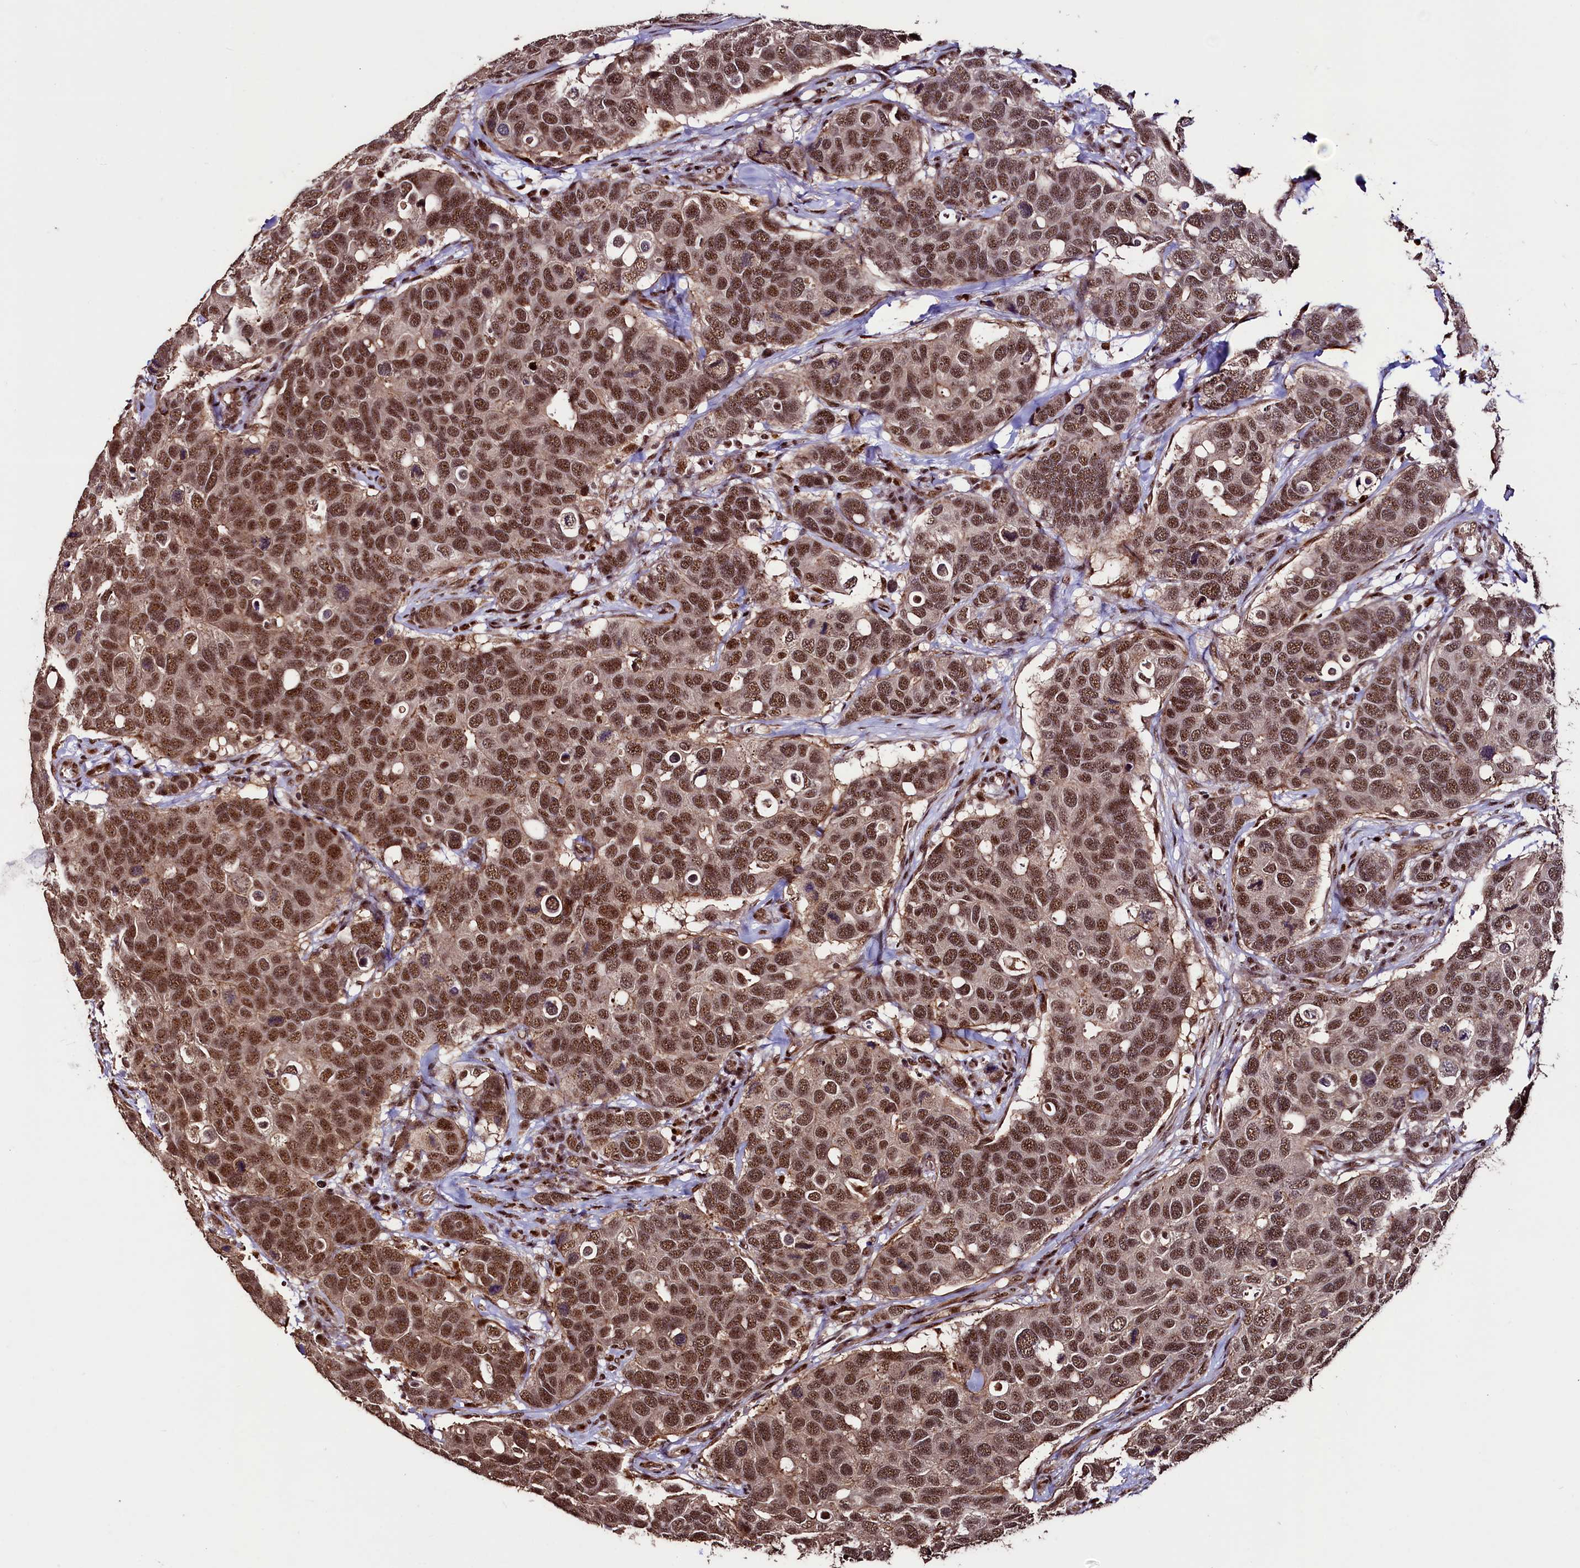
{"staining": {"intensity": "strong", "quantity": ">75%", "location": "nuclear"}, "tissue": "breast cancer", "cell_type": "Tumor cells", "image_type": "cancer", "snomed": [{"axis": "morphology", "description": "Duct carcinoma"}, {"axis": "topography", "description": "Breast"}], "caption": "Immunohistochemistry (IHC) staining of breast cancer (invasive ductal carcinoma), which demonstrates high levels of strong nuclear staining in approximately >75% of tumor cells indicating strong nuclear protein positivity. The staining was performed using DAB (brown) for protein detection and nuclei were counterstained in hematoxylin (blue).", "gene": "SFSWAP", "patient": {"sex": "female", "age": 83}}